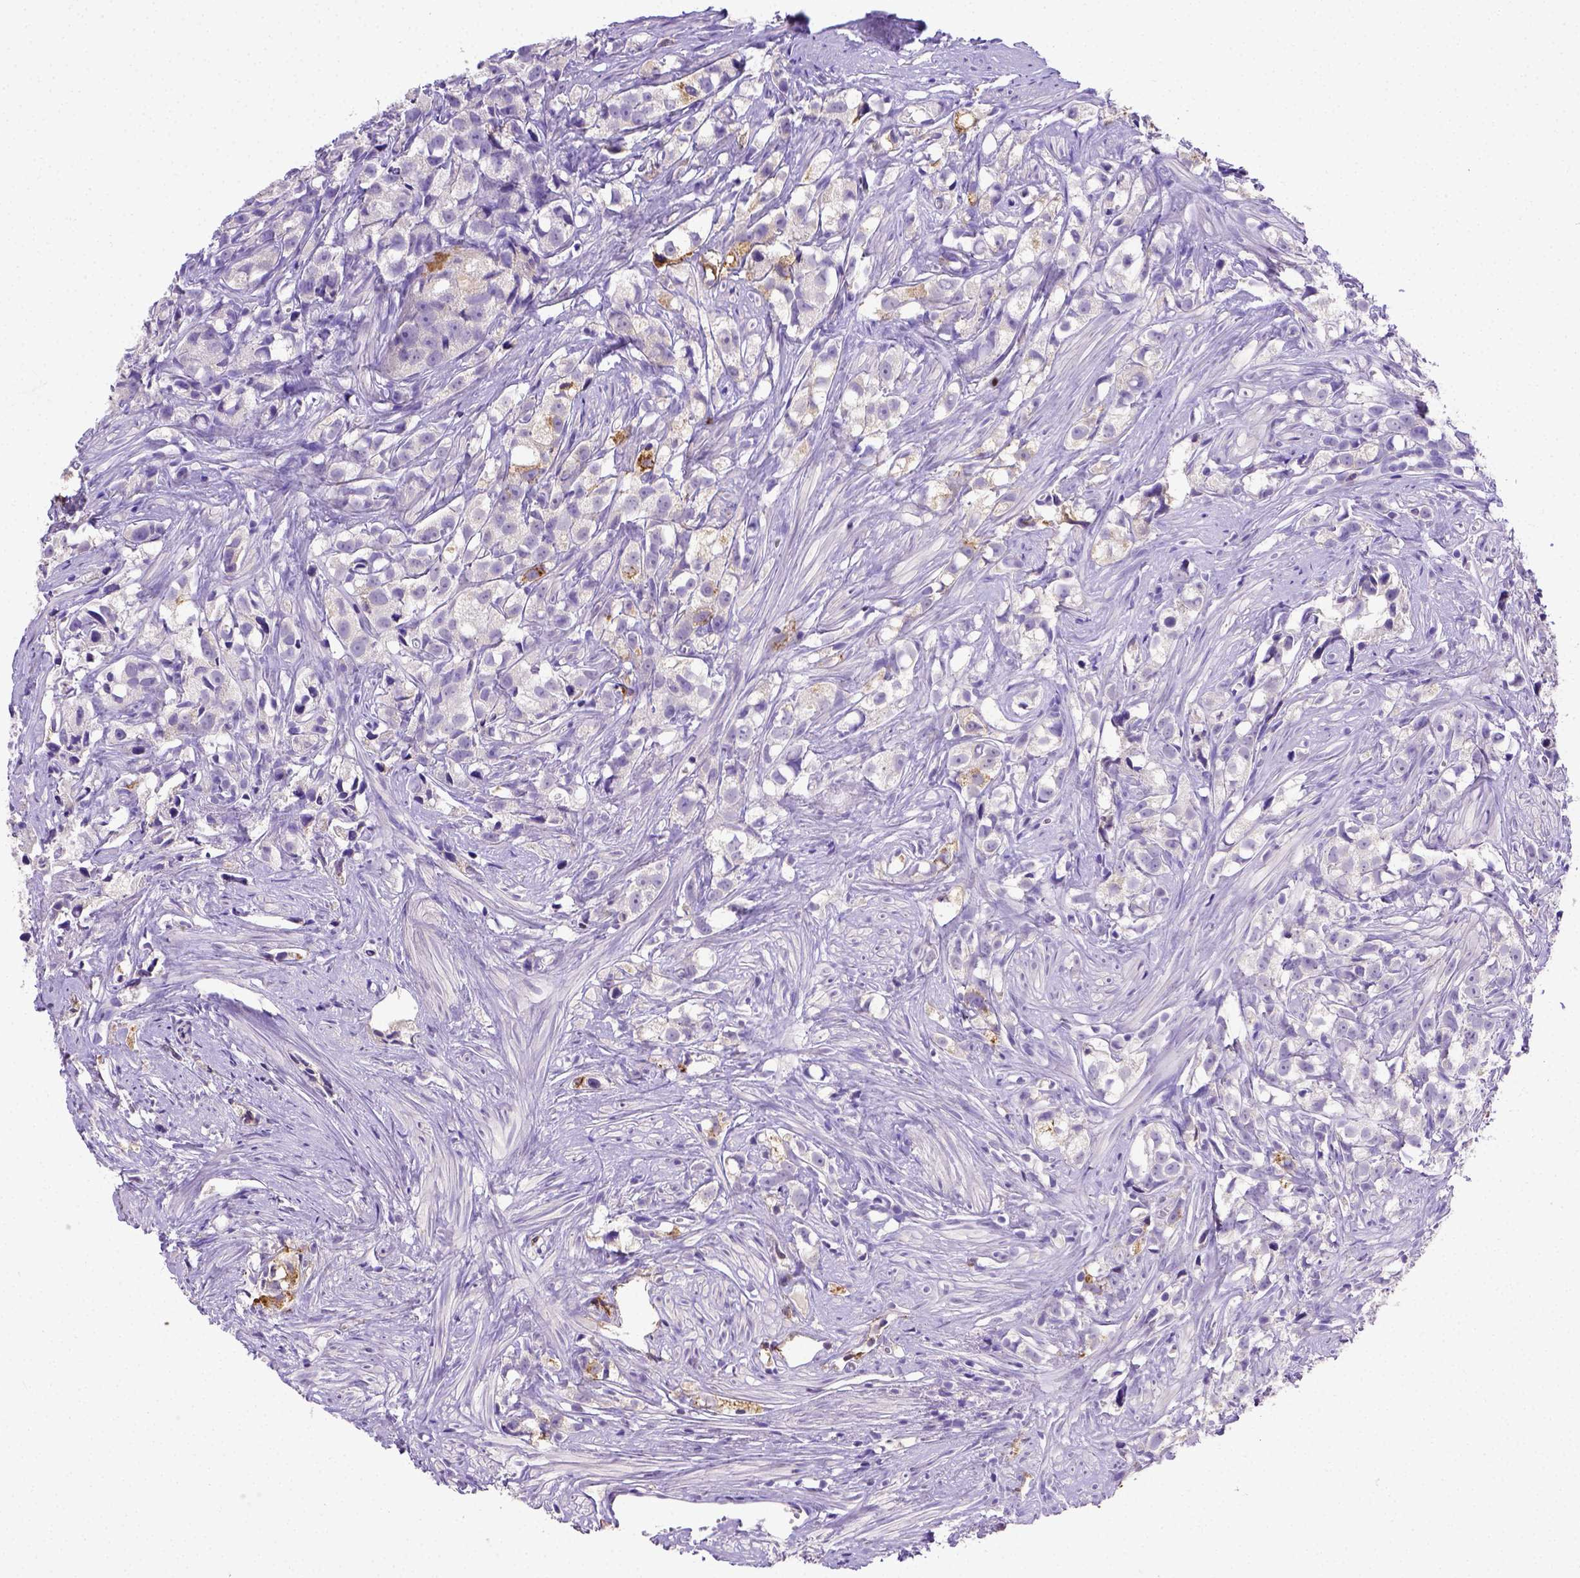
{"staining": {"intensity": "moderate", "quantity": "<25%", "location": "cytoplasmic/membranous"}, "tissue": "prostate cancer", "cell_type": "Tumor cells", "image_type": "cancer", "snomed": [{"axis": "morphology", "description": "Adenocarcinoma, High grade"}, {"axis": "topography", "description": "Prostate"}], "caption": "High-power microscopy captured an immunohistochemistry image of prostate adenocarcinoma (high-grade), revealing moderate cytoplasmic/membranous staining in approximately <25% of tumor cells.", "gene": "B3GAT1", "patient": {"sex": "male", "age": 68}}